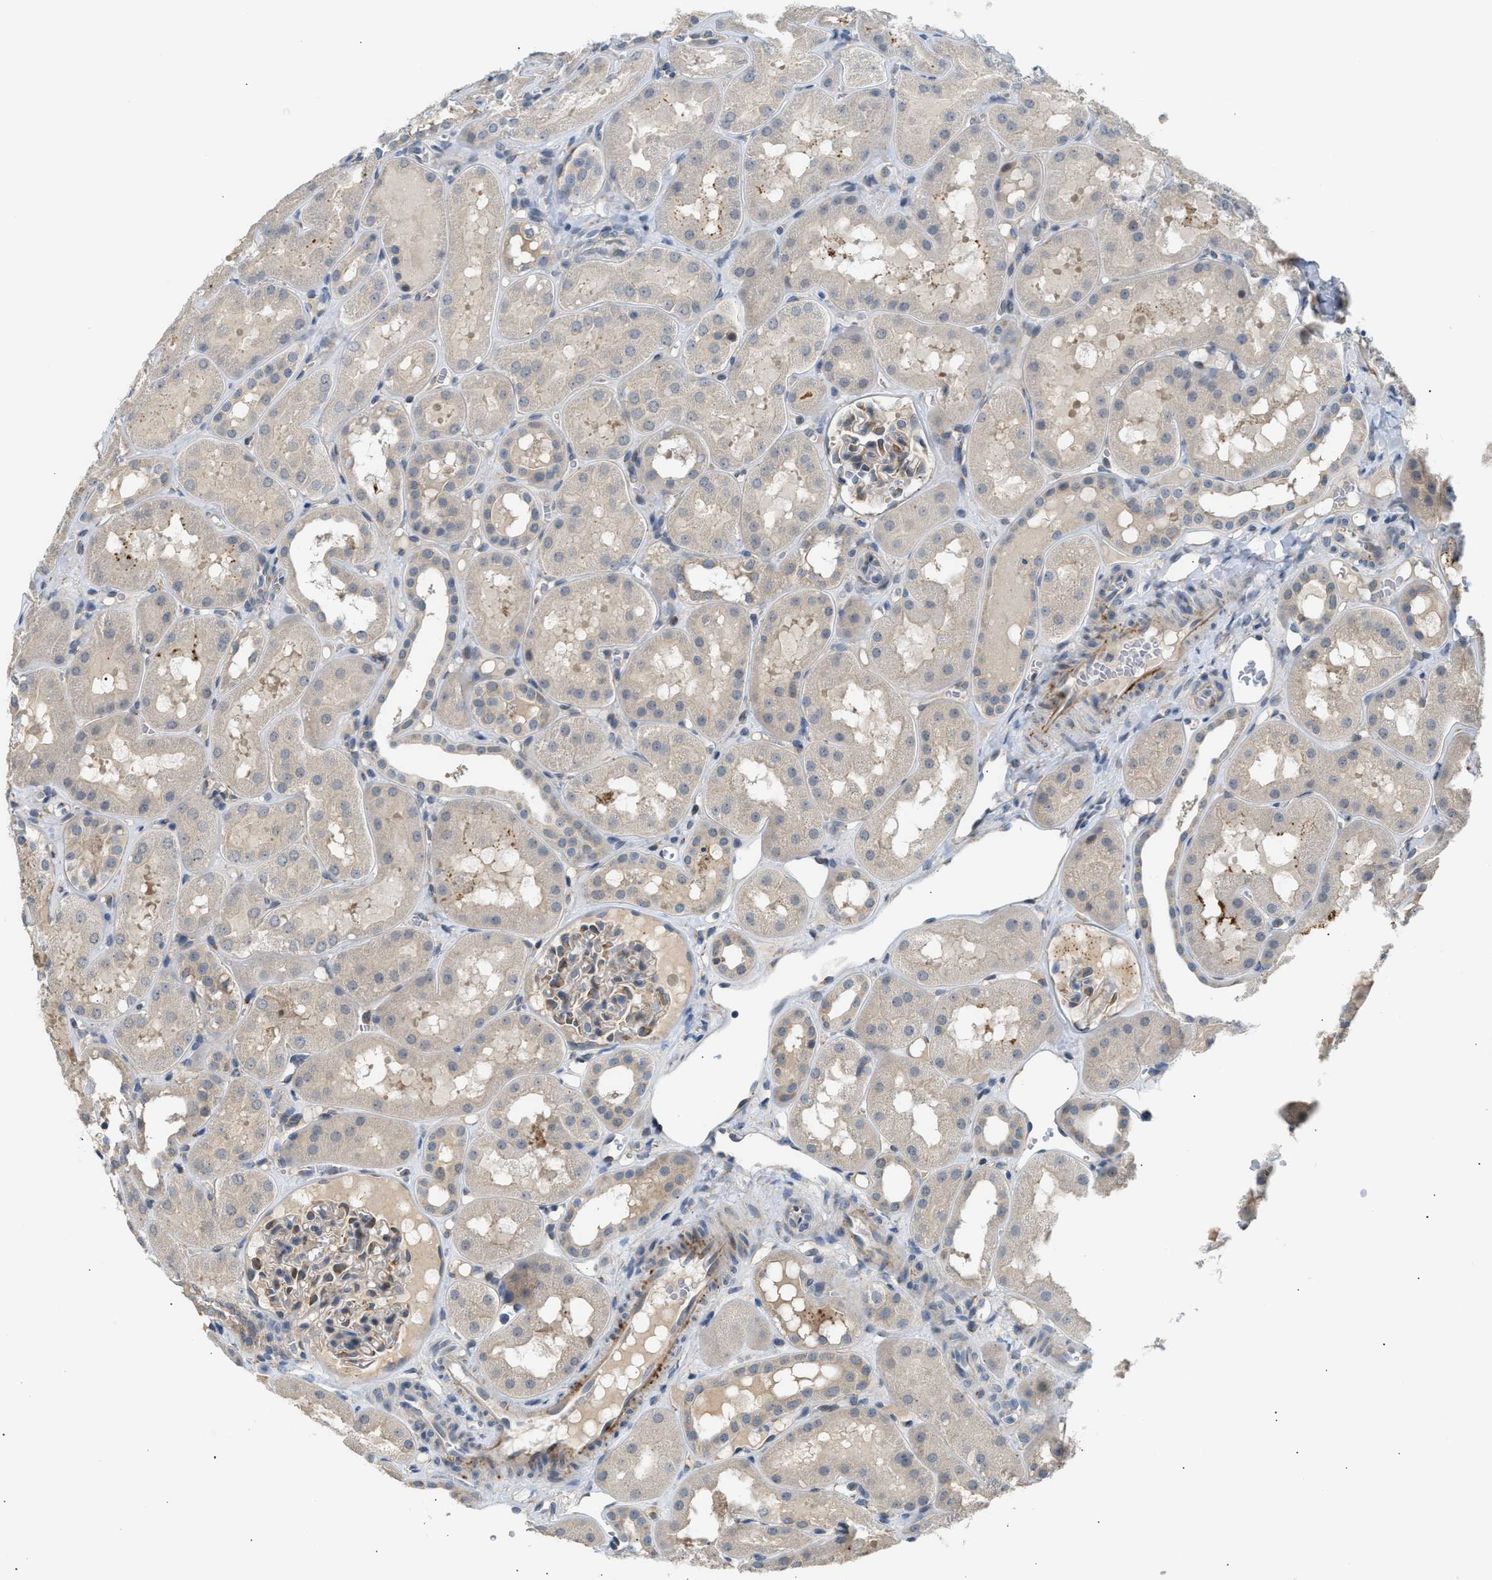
{"staining": {"intensity": "moderate", "quantity": "<25%", "location": "cytoplasmic/membranous"}, "tissue": "kidney", "cell_type": "Cells in glomeruli", "image_type": "normal", "snomed": [{"axis": "morphology", "description": "Normal tissue, NOS"}, {"axis": "topography", "description": "Kidney"}, {"axis": "topography", "description": "Urinary bladder"}], "caption": "DAB (3,3'-diaminobenzidine) immunohistochemical staining of benign human kidney exhibits moderate cytoplasmic/membranous protein expression in approximately <25% of cells in glomeruli.", "gene": "KCNC2", "patient": {"sex": "male", "age": 16}}